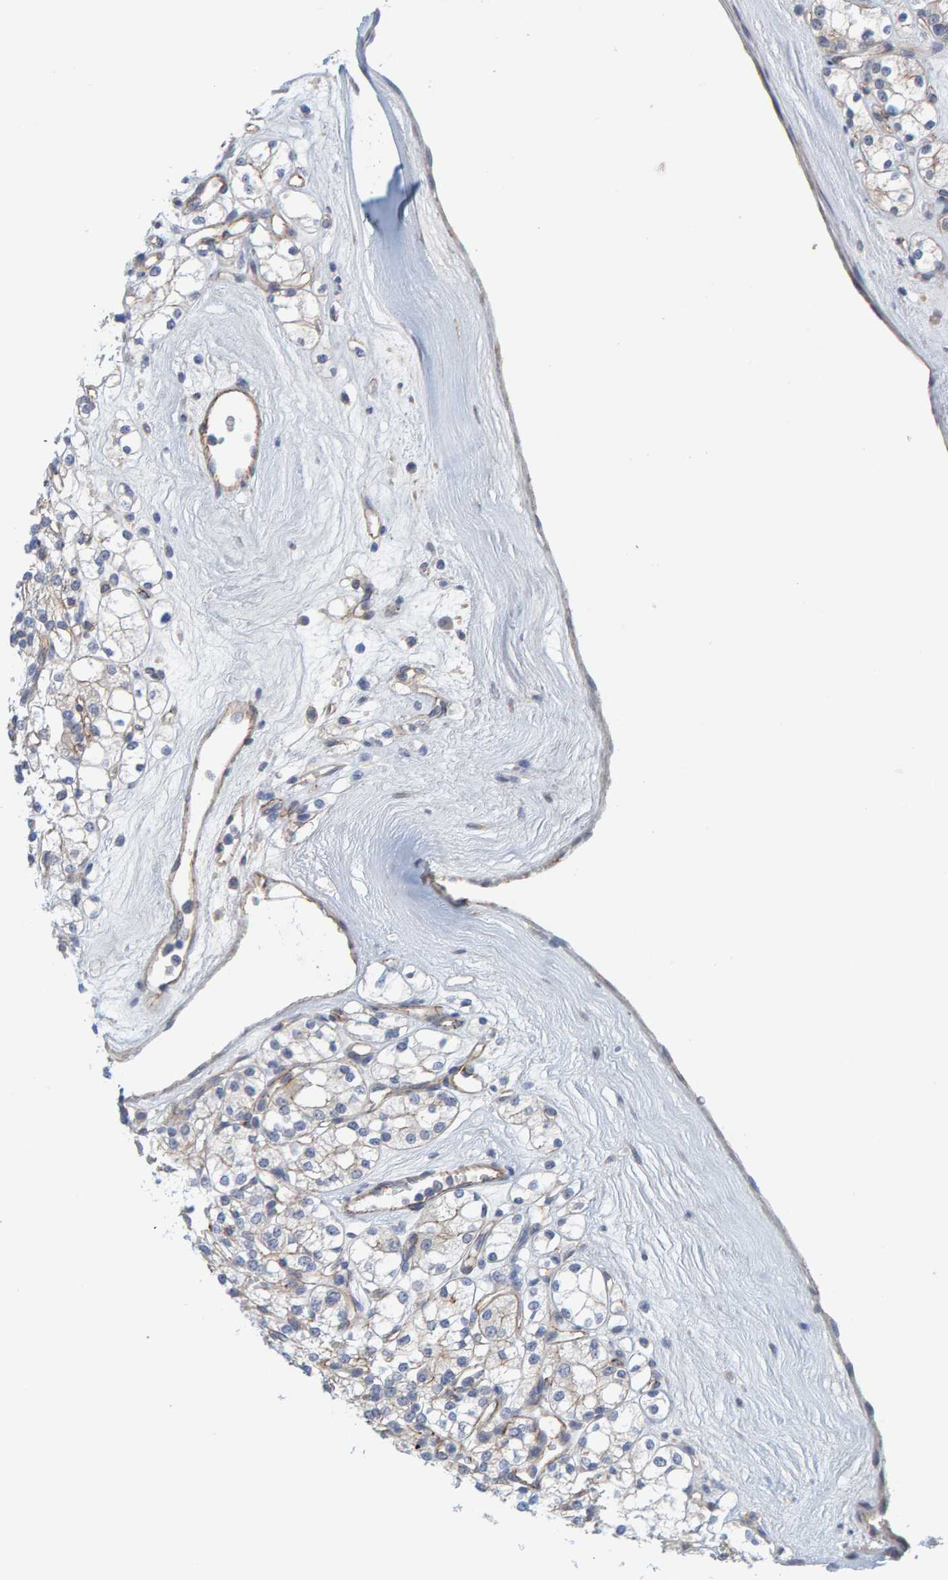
{"staining": {"intensity": "negative", "quantity": "none", "location": "none"}, "tissue": "renal cancer", "cell_type": "Tumor cells", "image_type": "cancer", "snomed": [{"axis": "morphology", "description": "Adenocarcinoma, NOS"}, {"axis": "topography", "description": "Kidney"}], "caption": "The histopathology image shows no staining of tumor cells in renal cancer (adenocarcinoma).", "gene": "KRBA2", "patient": {"sex": "male", "age": 77}}